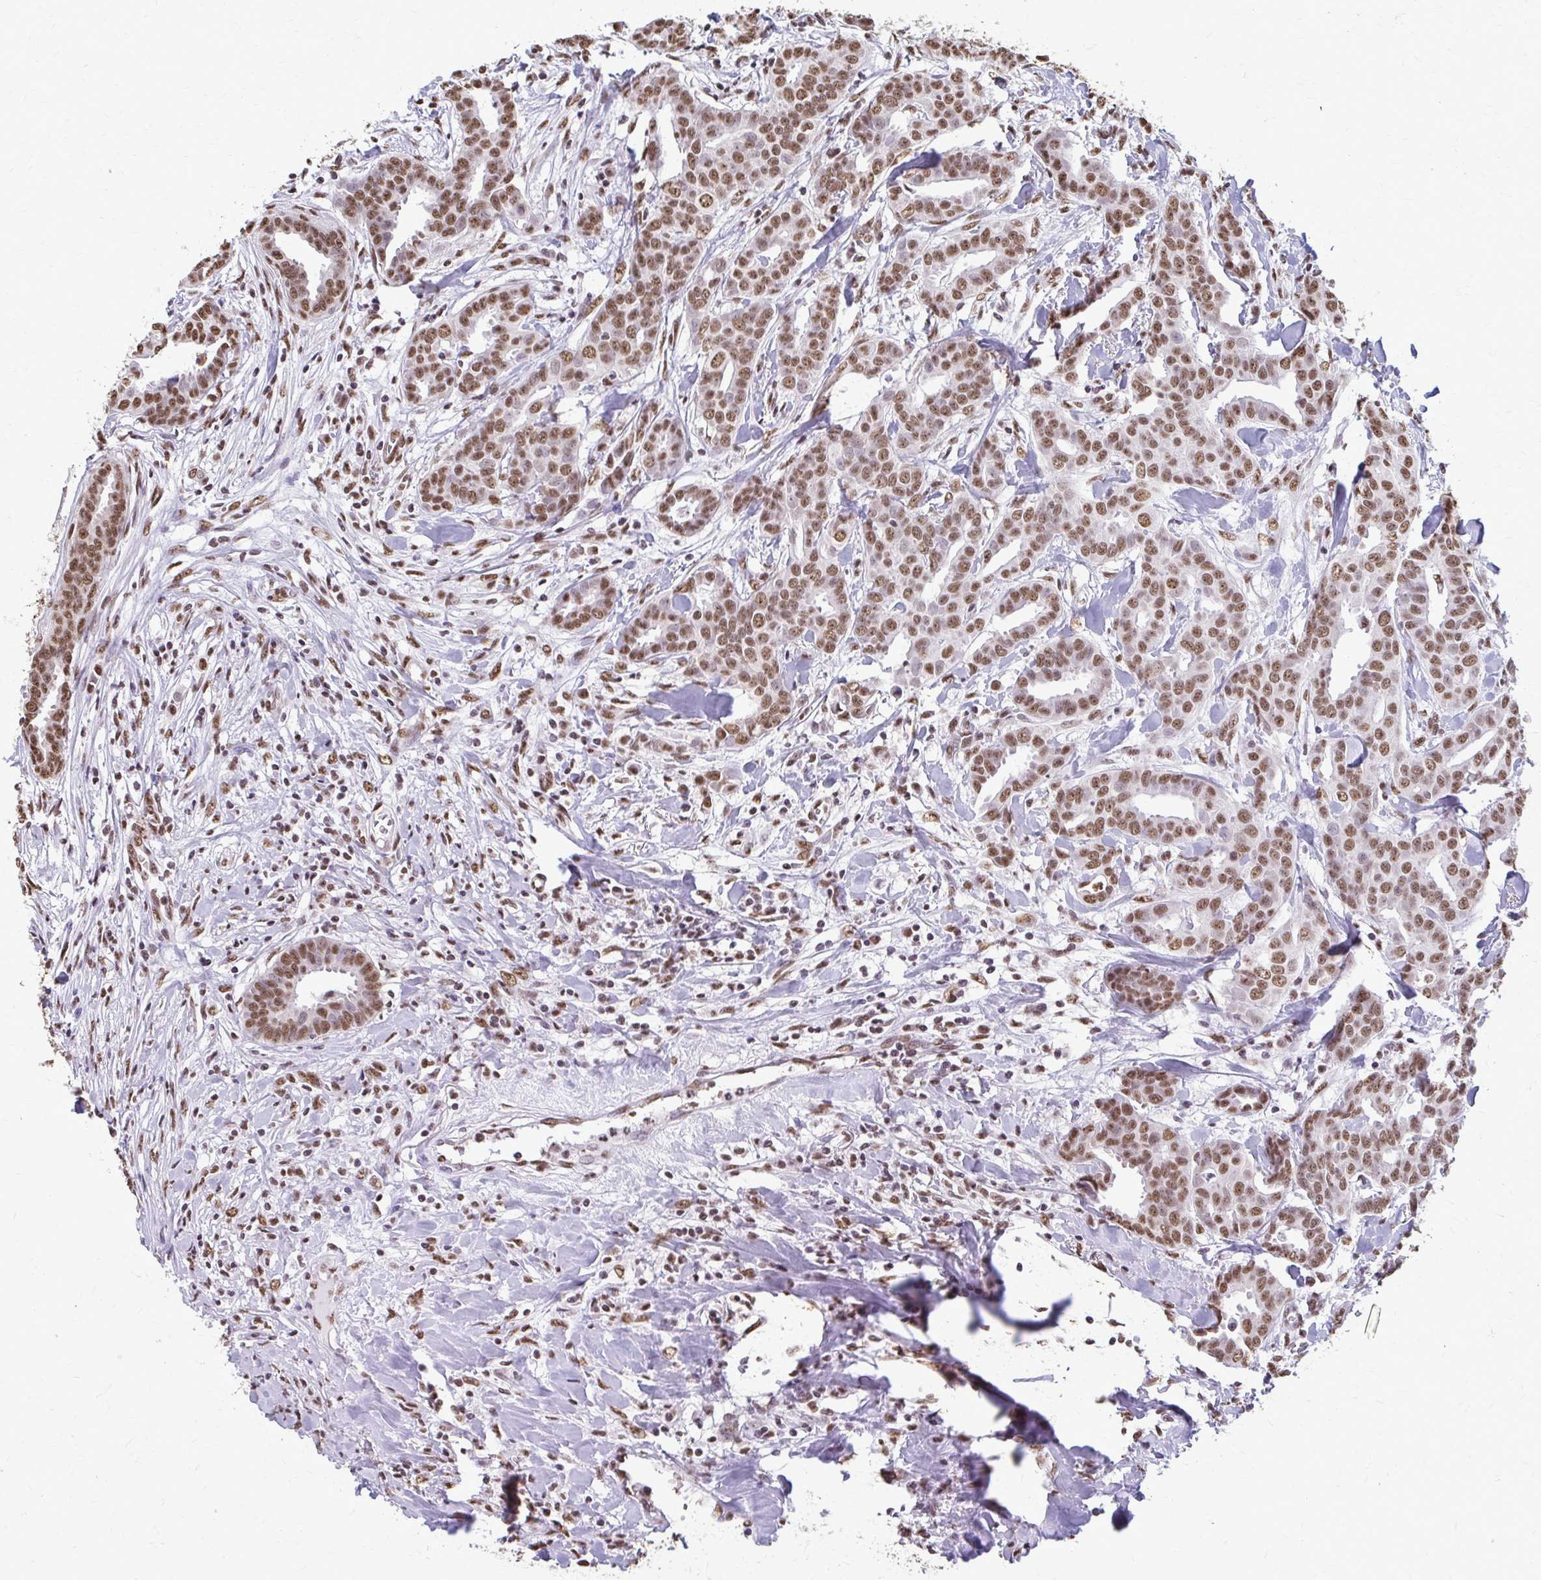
{"staining": {"intensity": "moderate", "quantity": ">75%", "location": "nuclear"}, "tissue": "breast cancer", "cell_type": "Tumor cells", "image_type": "cancer", "snomed": [{"axis": "morphology", "description": "Duct carcinoma"}, {"axis": "topography", "description": "Breast"}], "caption": "An immunohistochemistry image of neoplastic tissue is shown. Protein staining in brown labels moderate nuclear positivity in infiltrating ductal carcinoma (breast) within tumor cells. (DAB IHC, brown staining for protein, blue staining for nuclei).", "gene": "SNRPA", "patient": {"sex": "female", "age": 45}}